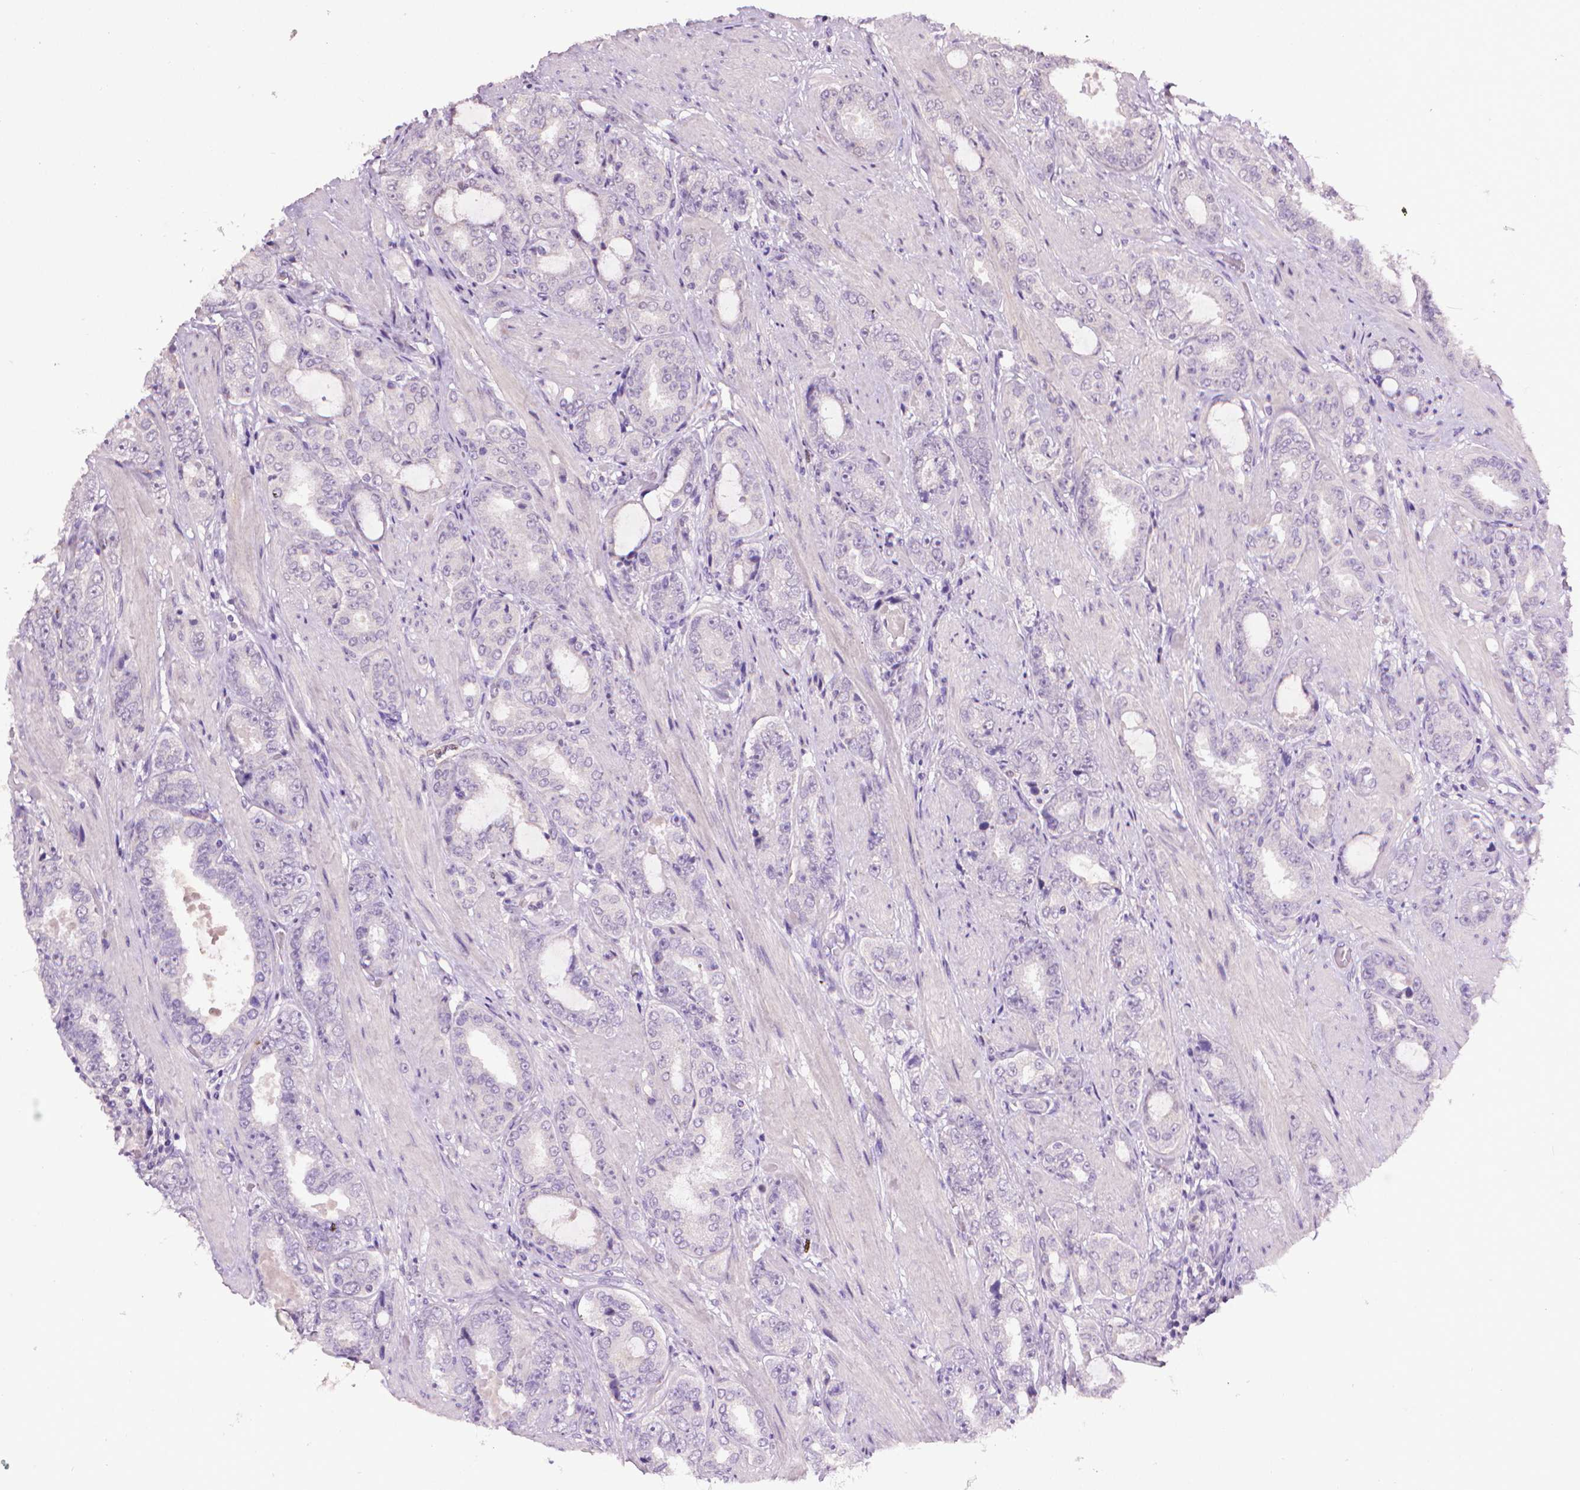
{"staining": {"intensity": "negative", "quantity": "none", "location": "none"}, "tissue": "prostate cancer", "cell_type": "Tumor cells", "image_type": "cancer", "snomed": [{"axis": "morphology", "description": "Adenocarcinoma, High grade"}, {"axis": "topography", "description": "Prostate"}], "caption": "Immunohistochemistry of human prostate cancer exhibits no staining in tumor cells.", "gene": "CDKN2D", "patient": {"sex": "male", "age": 63}}